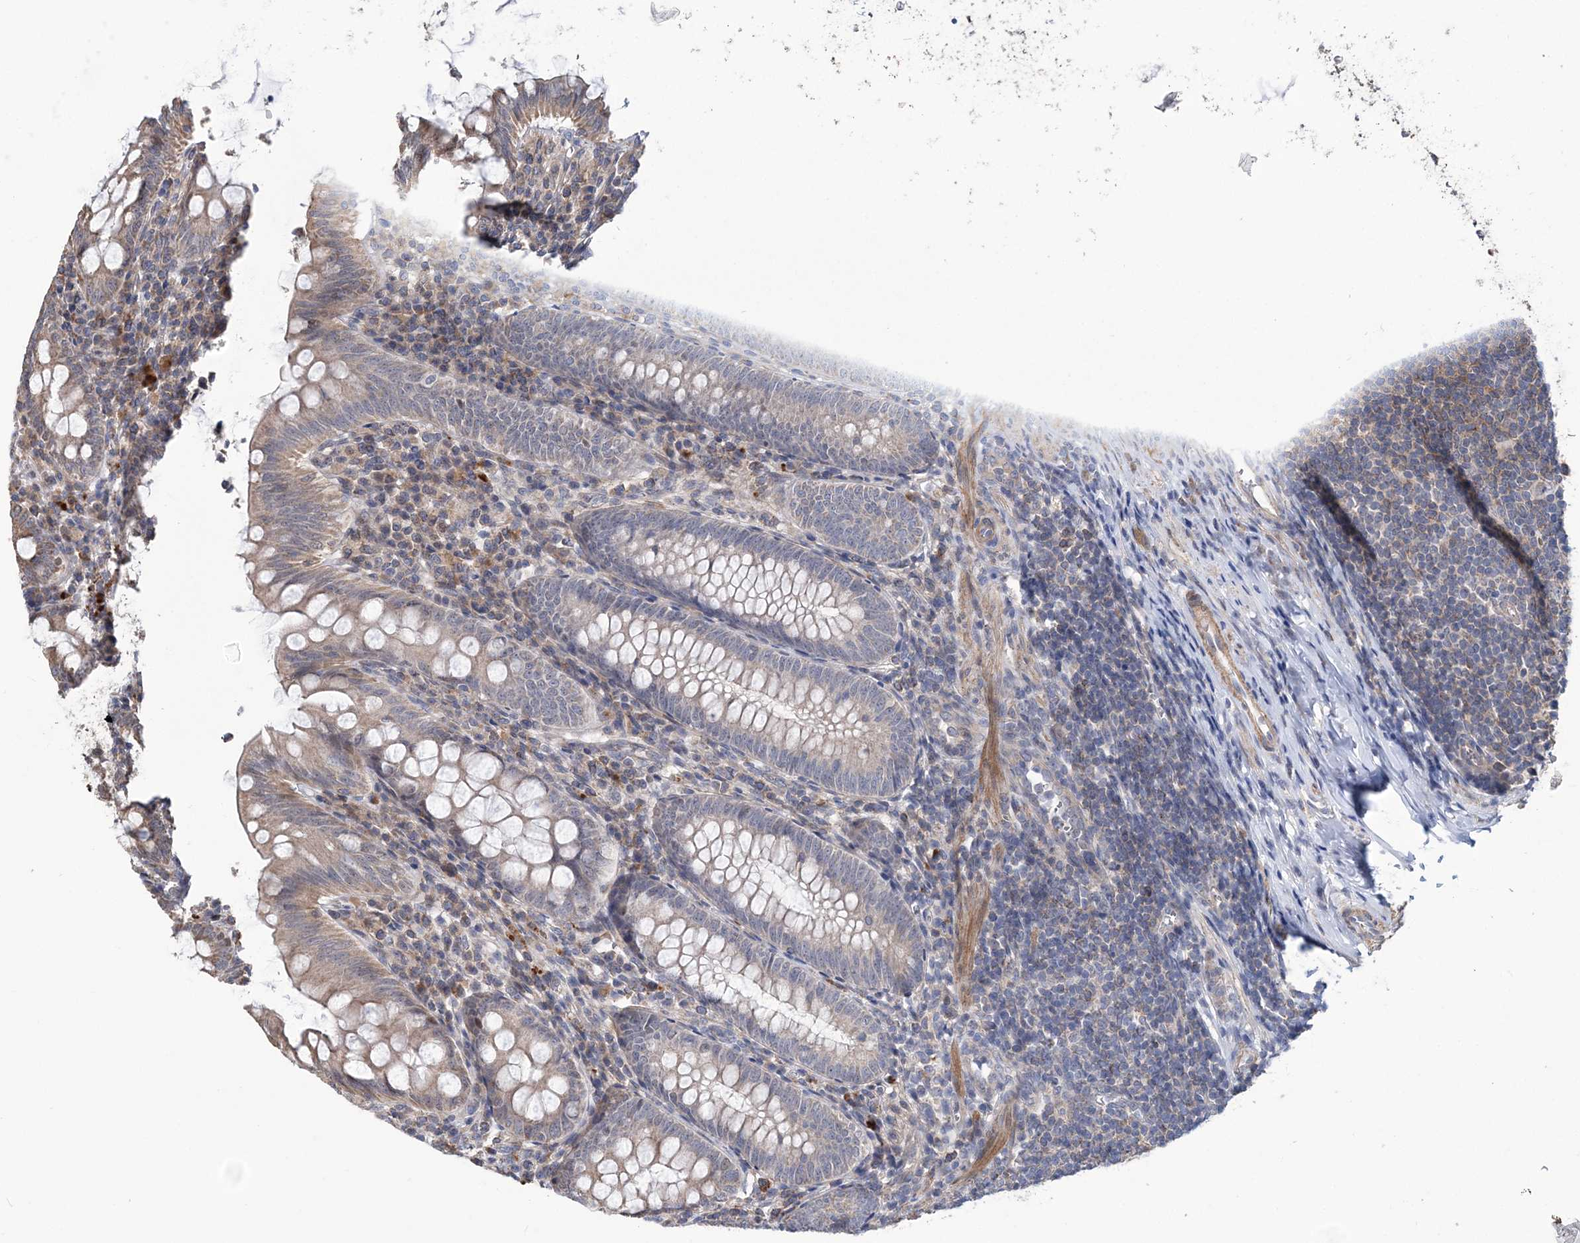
{"staining": {"intensity": "weak", "quantity": "<25%", "location": "cytoplasmic/membranous"}, "tissue": "appendix", "cell_type": "Glandular cells", "image_type": "normal", "snomed": [{"axis": "morphology", "description": "Normal tissue, NOS"}, {"axis": "topography", "description": "Appendix"}], "caption": "This is an immunohistochemistry micrograph of normal appendix. There is no positivity in glandular cells.", "gene": "PPP2R2B", "patient": {"sex": "male", "age": 14}}